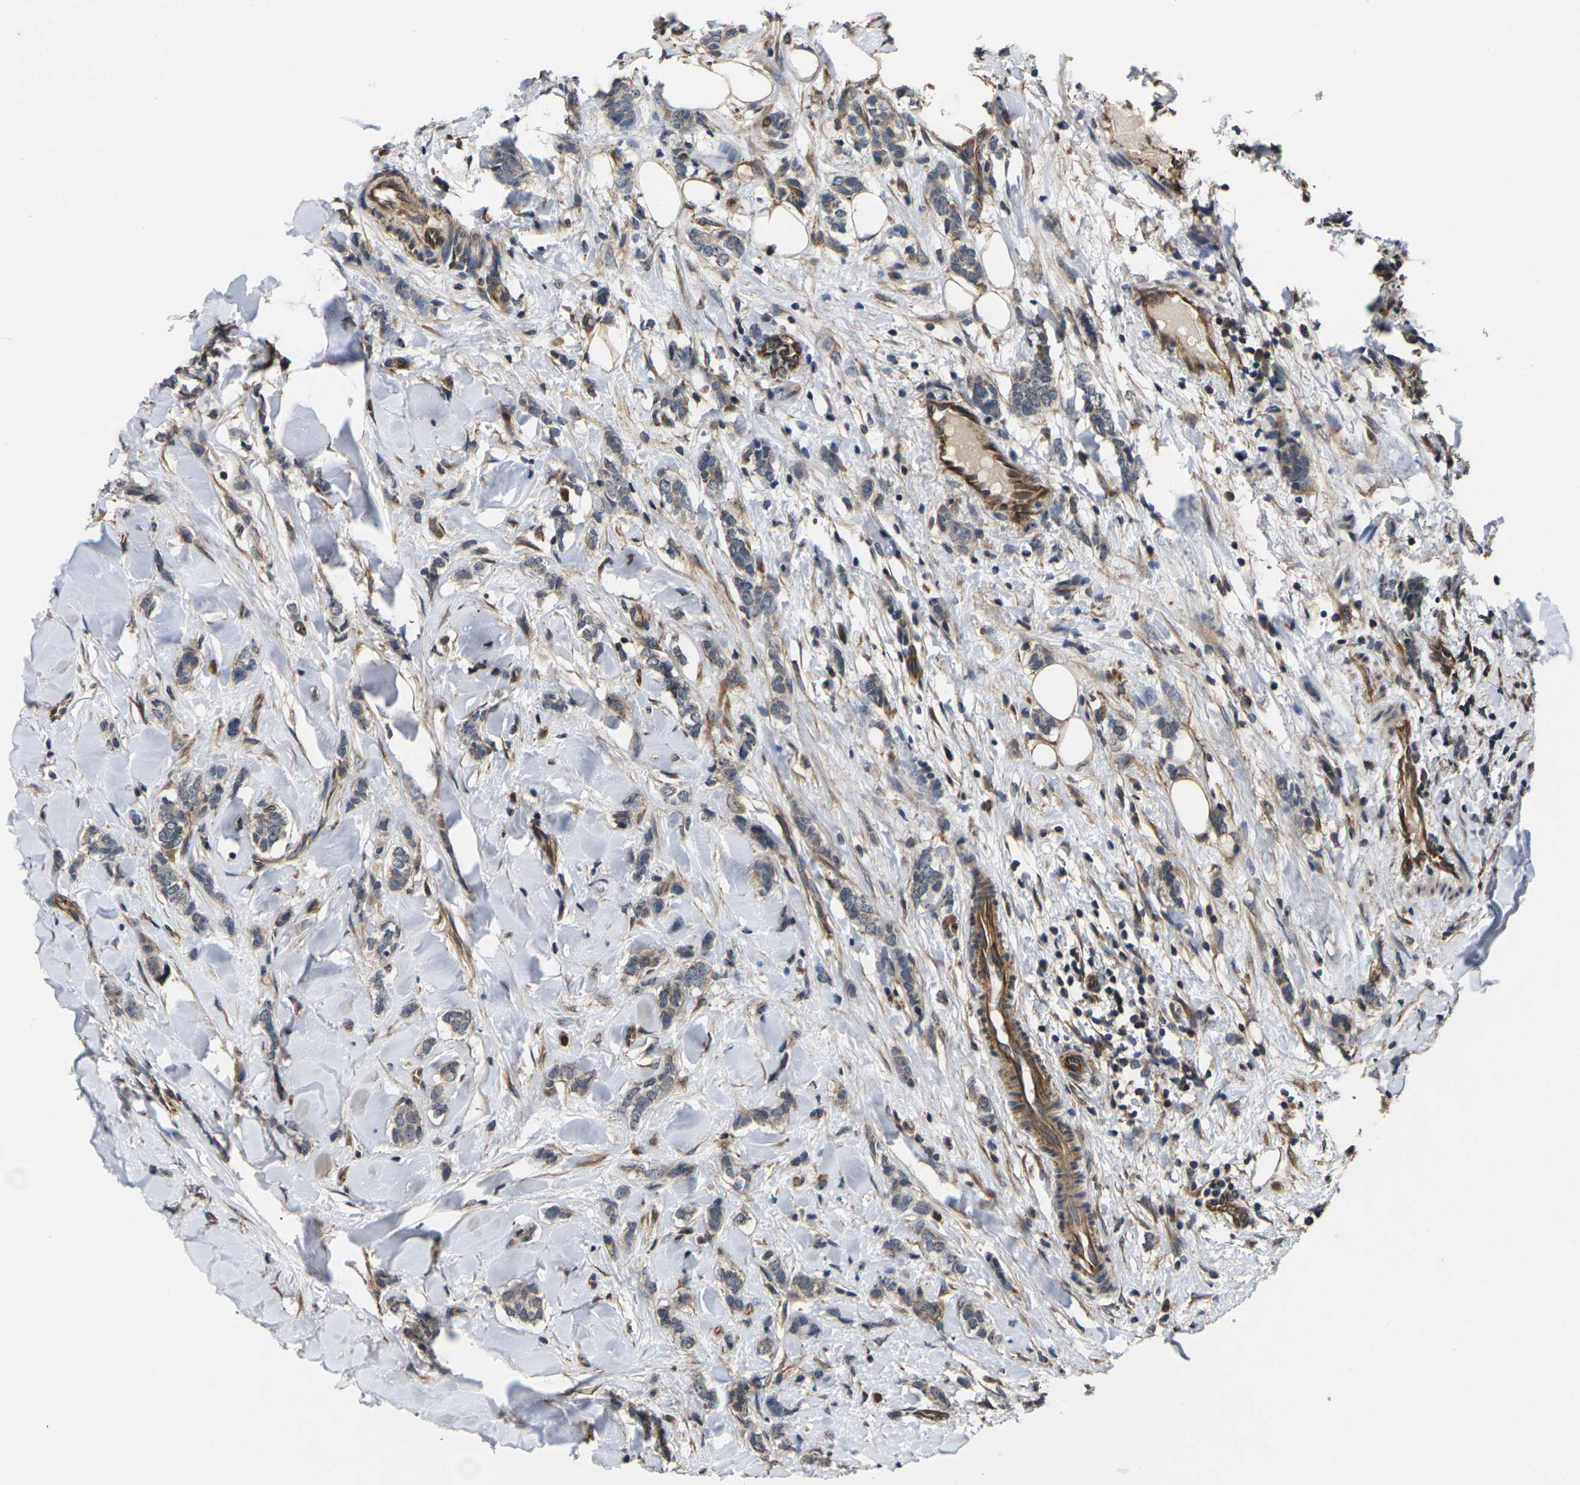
{"staining": {"intensity": "weak", "quantity": "25%-75%", "location": "cytoplasmic/membranous"}, "tissue": "breast cancer", "cell_type": "Tumor cells", "image_type": "cancer", "snomed": [{"axis": "morphology", "description": "Lobular carcinoma"}, {"axis": "topography", "description": "Skin"}, {"axis": "topography", "description": "Breast"}], "caption": "About 25%-75% of tumor cells in breast lobular carcinoma reveal weak cytoplasmic/membranous protein positivity as visualized by brown immunohistochemical staining.", "gene": "DKK2", "patient": {"sex": "female", "age": 46}}